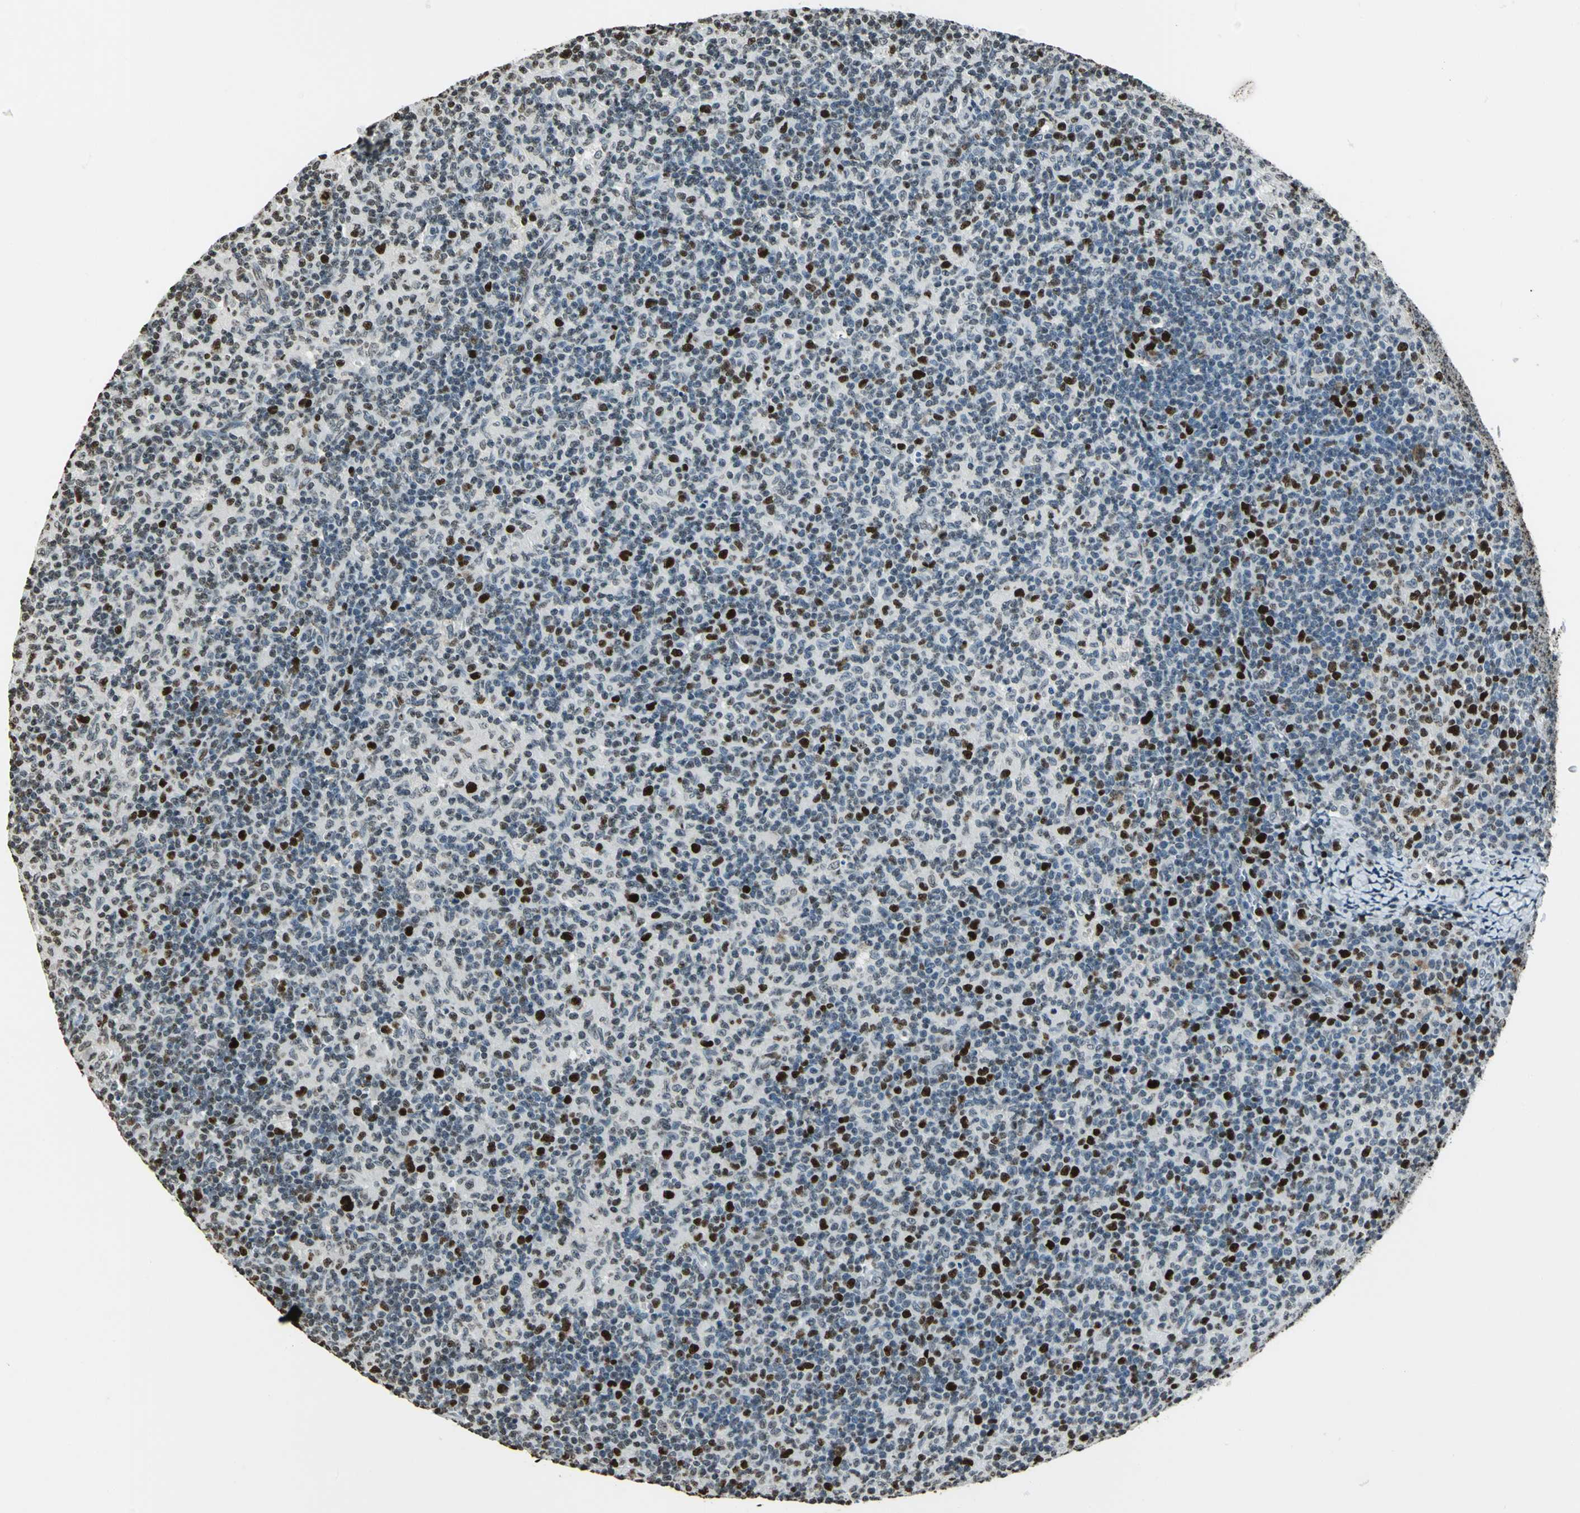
{"staining": {"intensity": "strong", "quantity": ">75%", "location": "nuclear"}, "tissue": "lymph node", "cell_type": "Germinal center cells", "image_type": "normal", "snomed": [{"axis": "morphology", "description": "Normal tissue, NOS"}, {"axis": "morphology", "description": "Inflammation, NOS"}, {"axis": "topography", "description": "Lymph node"}], "caption": "This histopathology image reveals benign lymph node stained with immunohistochemistry (IHC) to label a protein in brown. The nuclear of germinal center cells show strong positivity for the protein. Nuclei are counter-stained blue.", "gene": "MCM4", "patient": {"sex": "male", "age": 55}}